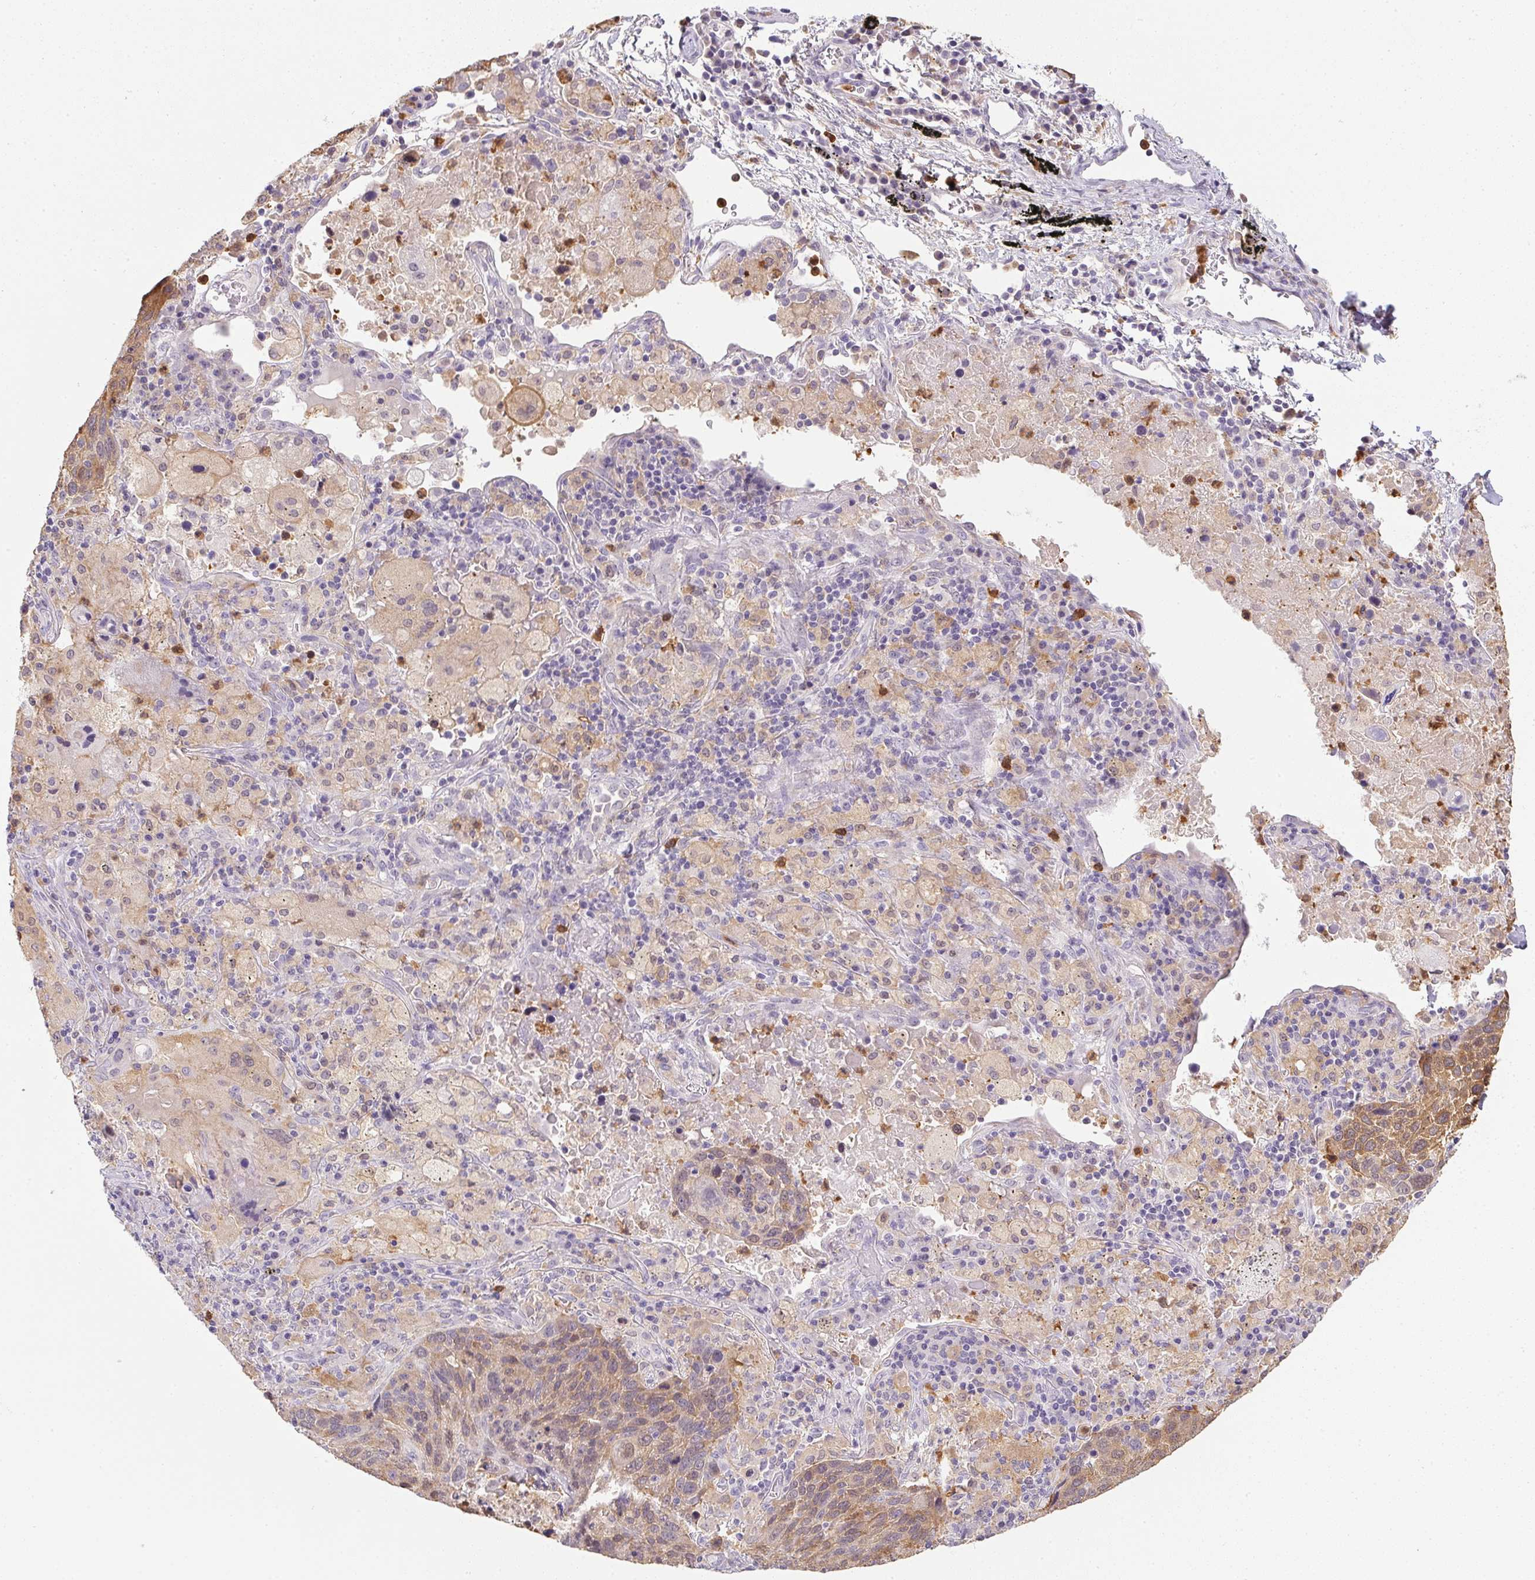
{"staining": {"intensity": "weak", "quantity": "<25%", "location": "cytoplasmic/membranous"}, "tissue": "lung cancer", "cell_type": "Tumor cells", "image_type": "cancer", "snomed": [{"axis": "morphology", "description": "Squamous cell carcinoma, NOS"}, {"axis": "topography", "description": "Lung"}], "caption": "A high-resolution histopathology image shows immunohistochemistry (IHC) staining of lung cancer, which shows no significant positivity in tumor cells. The staining is performed using DAB brown chromogen with nuclei counter-stained in using hematoxylin.", "gene": "DNAJC5G", "patient": {"sex": "male", "age": 68}}